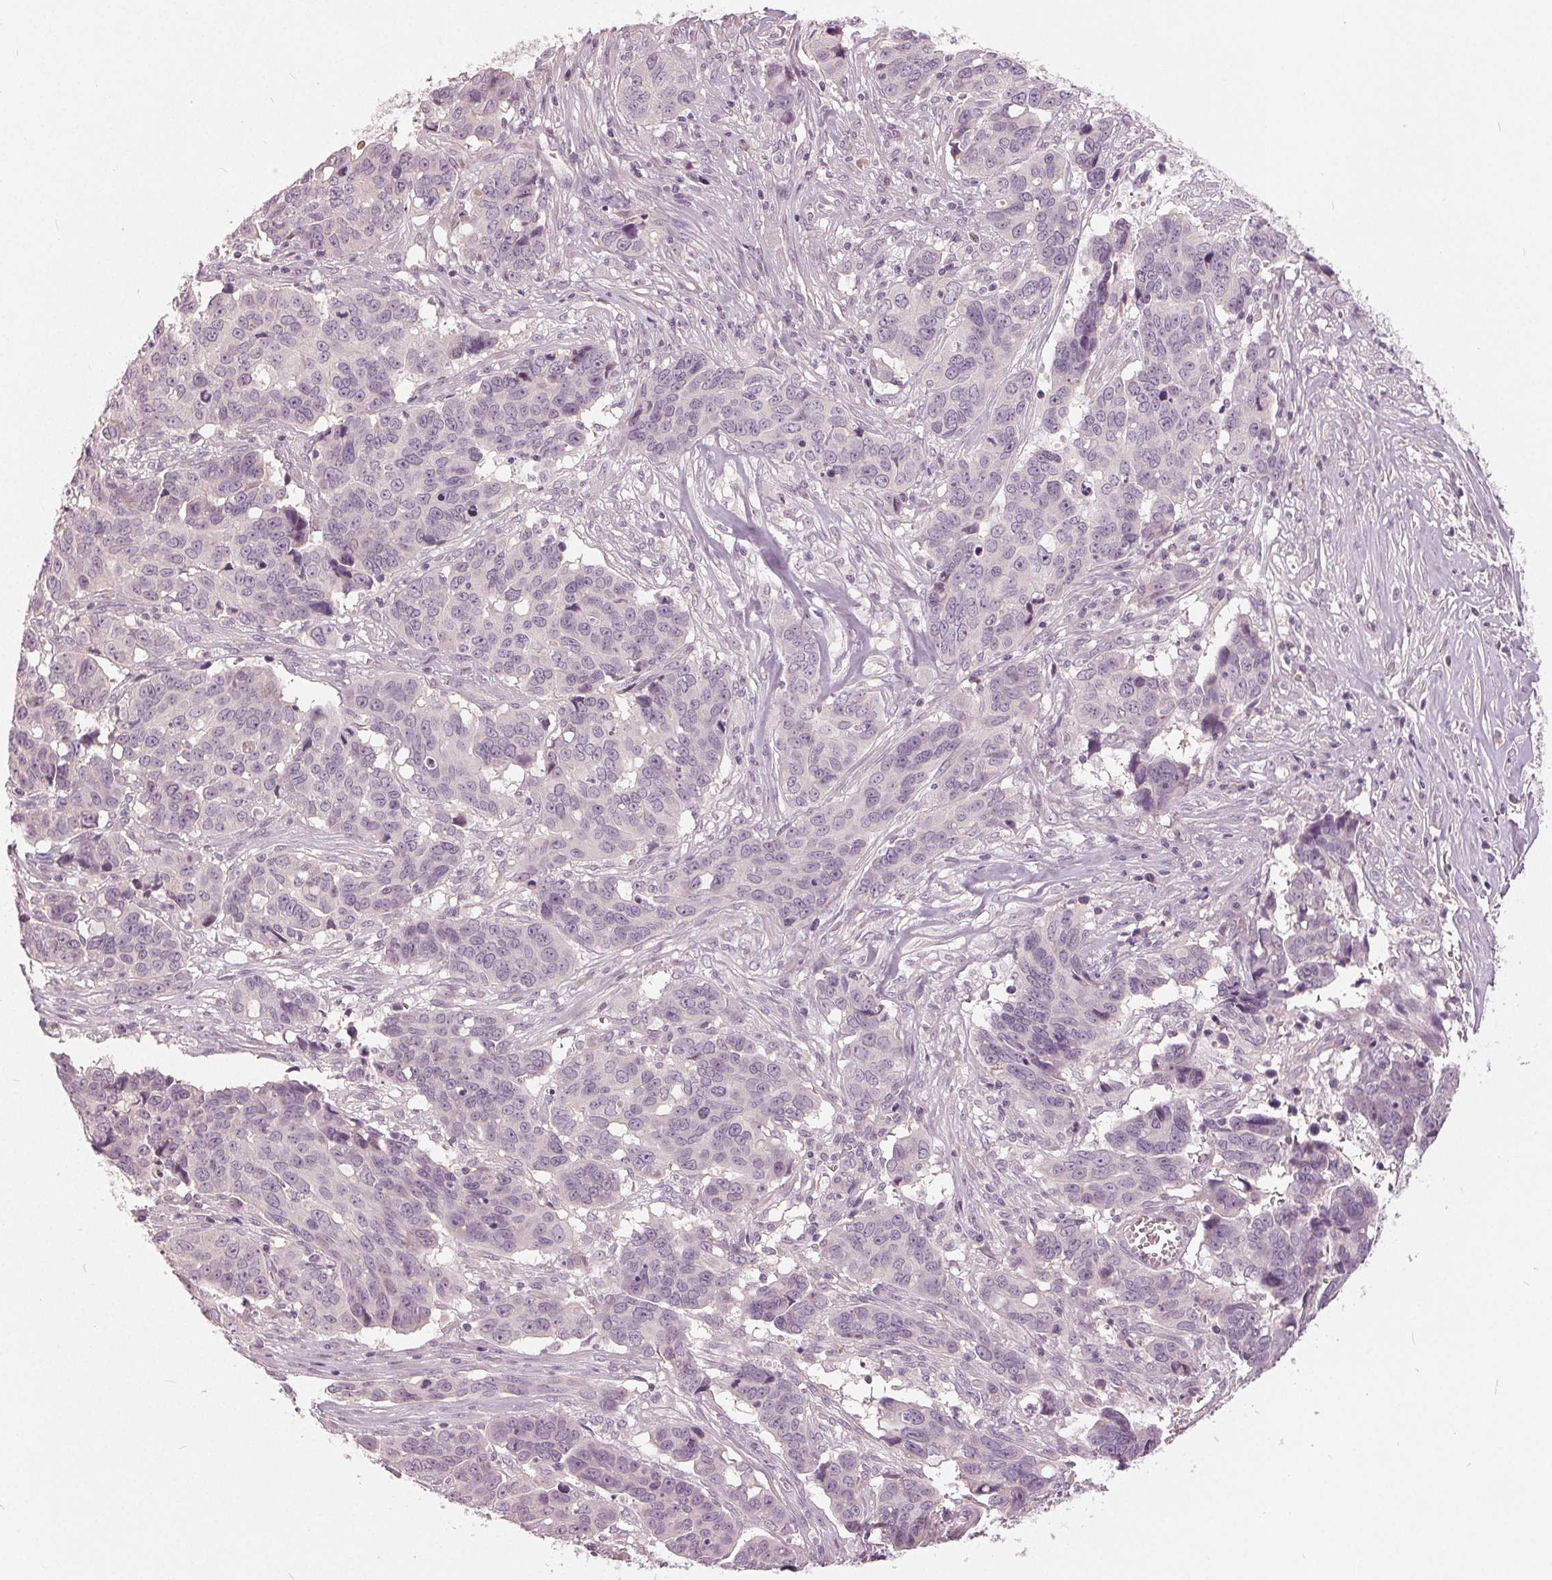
{"staining": {"intensity": "negative", "quantity": "none", "location": "none"}, "tissue": "ovarian cancer", "cell_type": "Tumor cells", "image_type": "cancer", "snomed": [{"axis": "morphology", "description": "Carcinoma, endometroid"}, {"axis": "topography", "description": "Ovary"}], "caption": "This is an immunohistochemistry photomicrograph of human ovarian cancer (endometroid carcinoma). There is no expression in tumor cells.", "gene": "KLK13", "patient": {"sex": "female", "age": 78}}